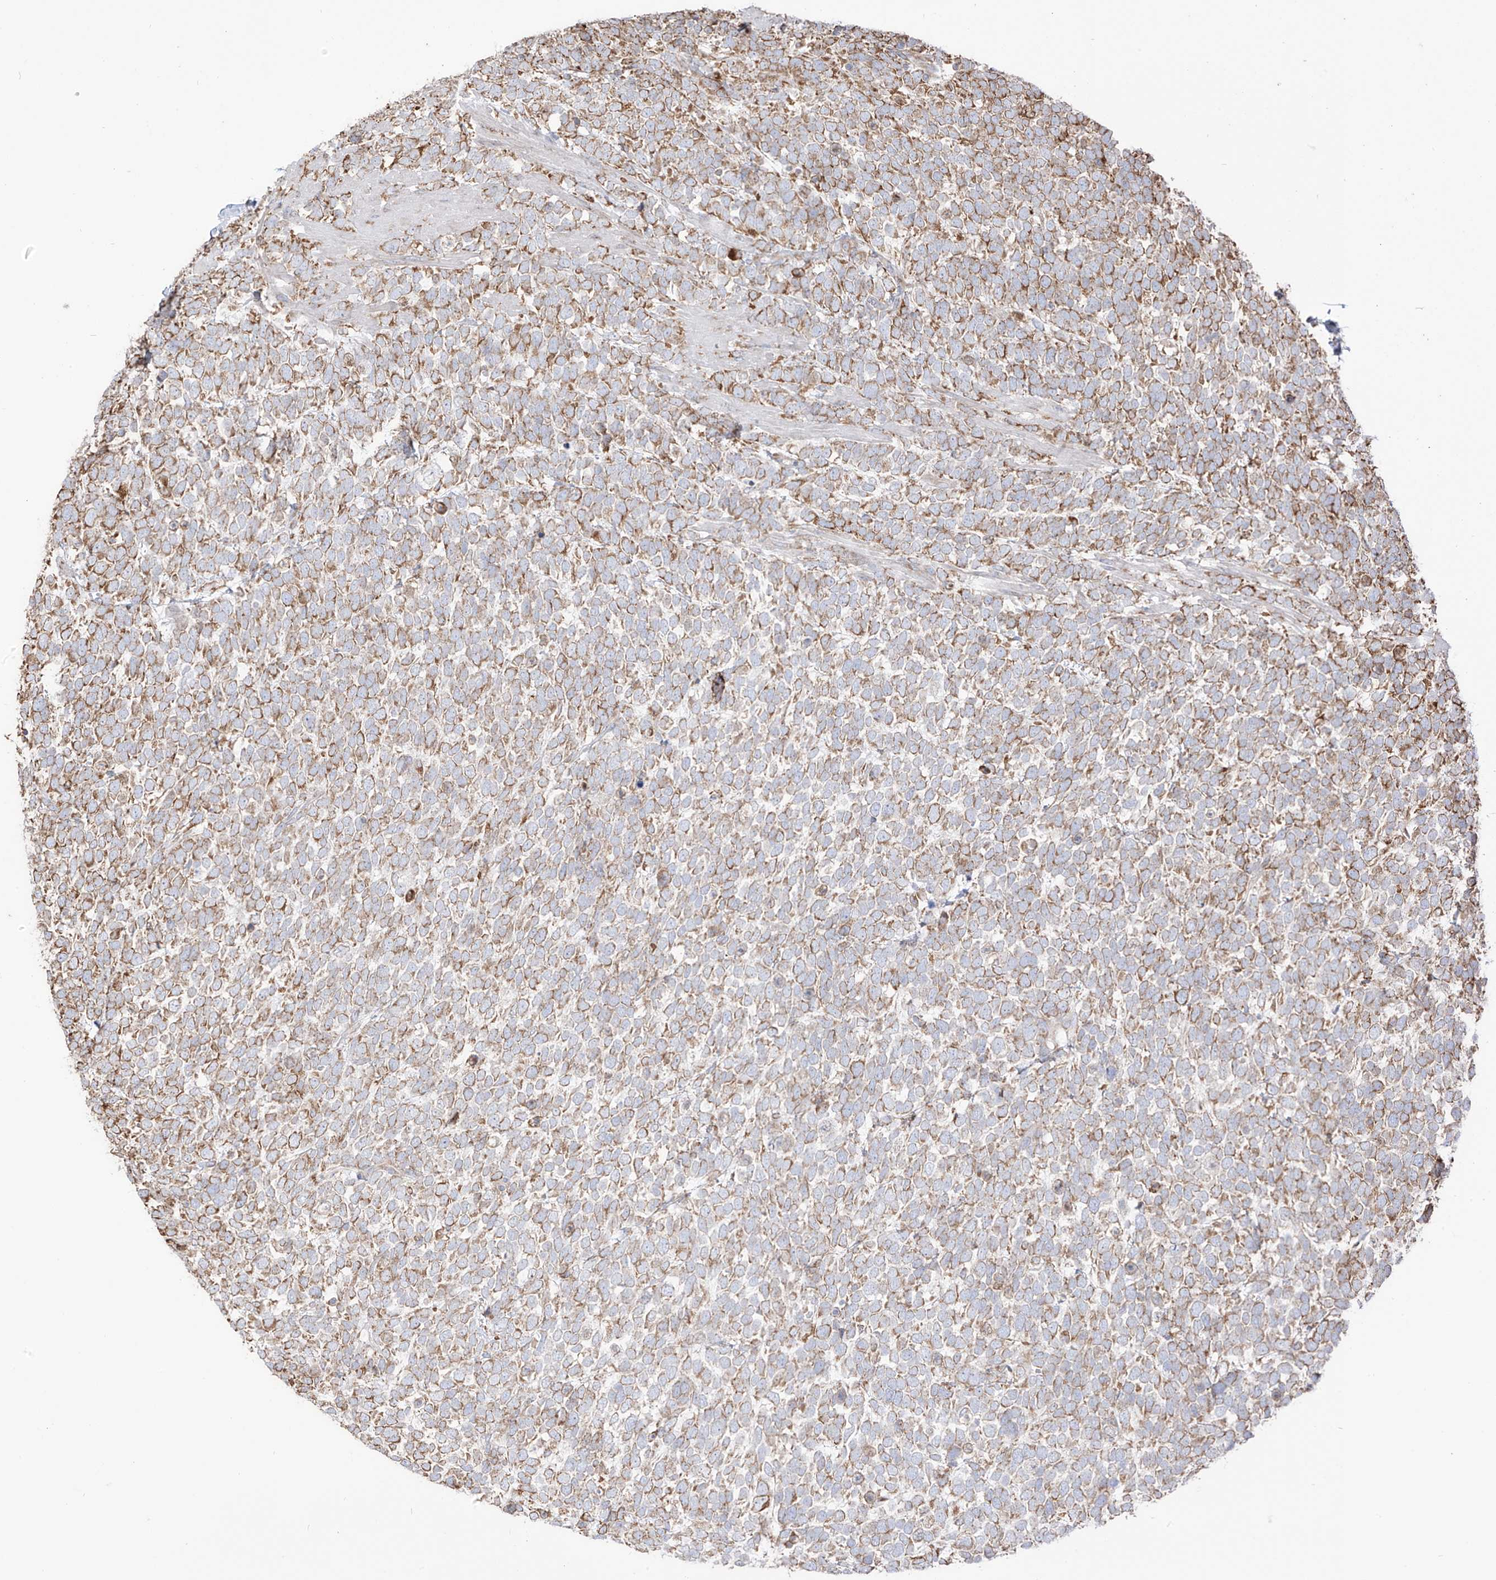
{"staining": {"intensity": "moderate", "quantity": "25%-75%", "location": "cytoplasmic/membranous"}, "tissue": "urothelial cancer", "cell_type": "Tumor cells", "image_type": "cancer", "snomed": [{"axis": "morphology", "description": "Urothelial carcinoma, High grade"}, {"axis": "topography", "description": "Urinary bladder"}], "caption": "Human urothelial carcinoma (high-grade) stained with a protein marker demonstrates moderate staining in tumor cells.", "gene": "PDIA6", "patient": {"sex": "female", "age": 82}}